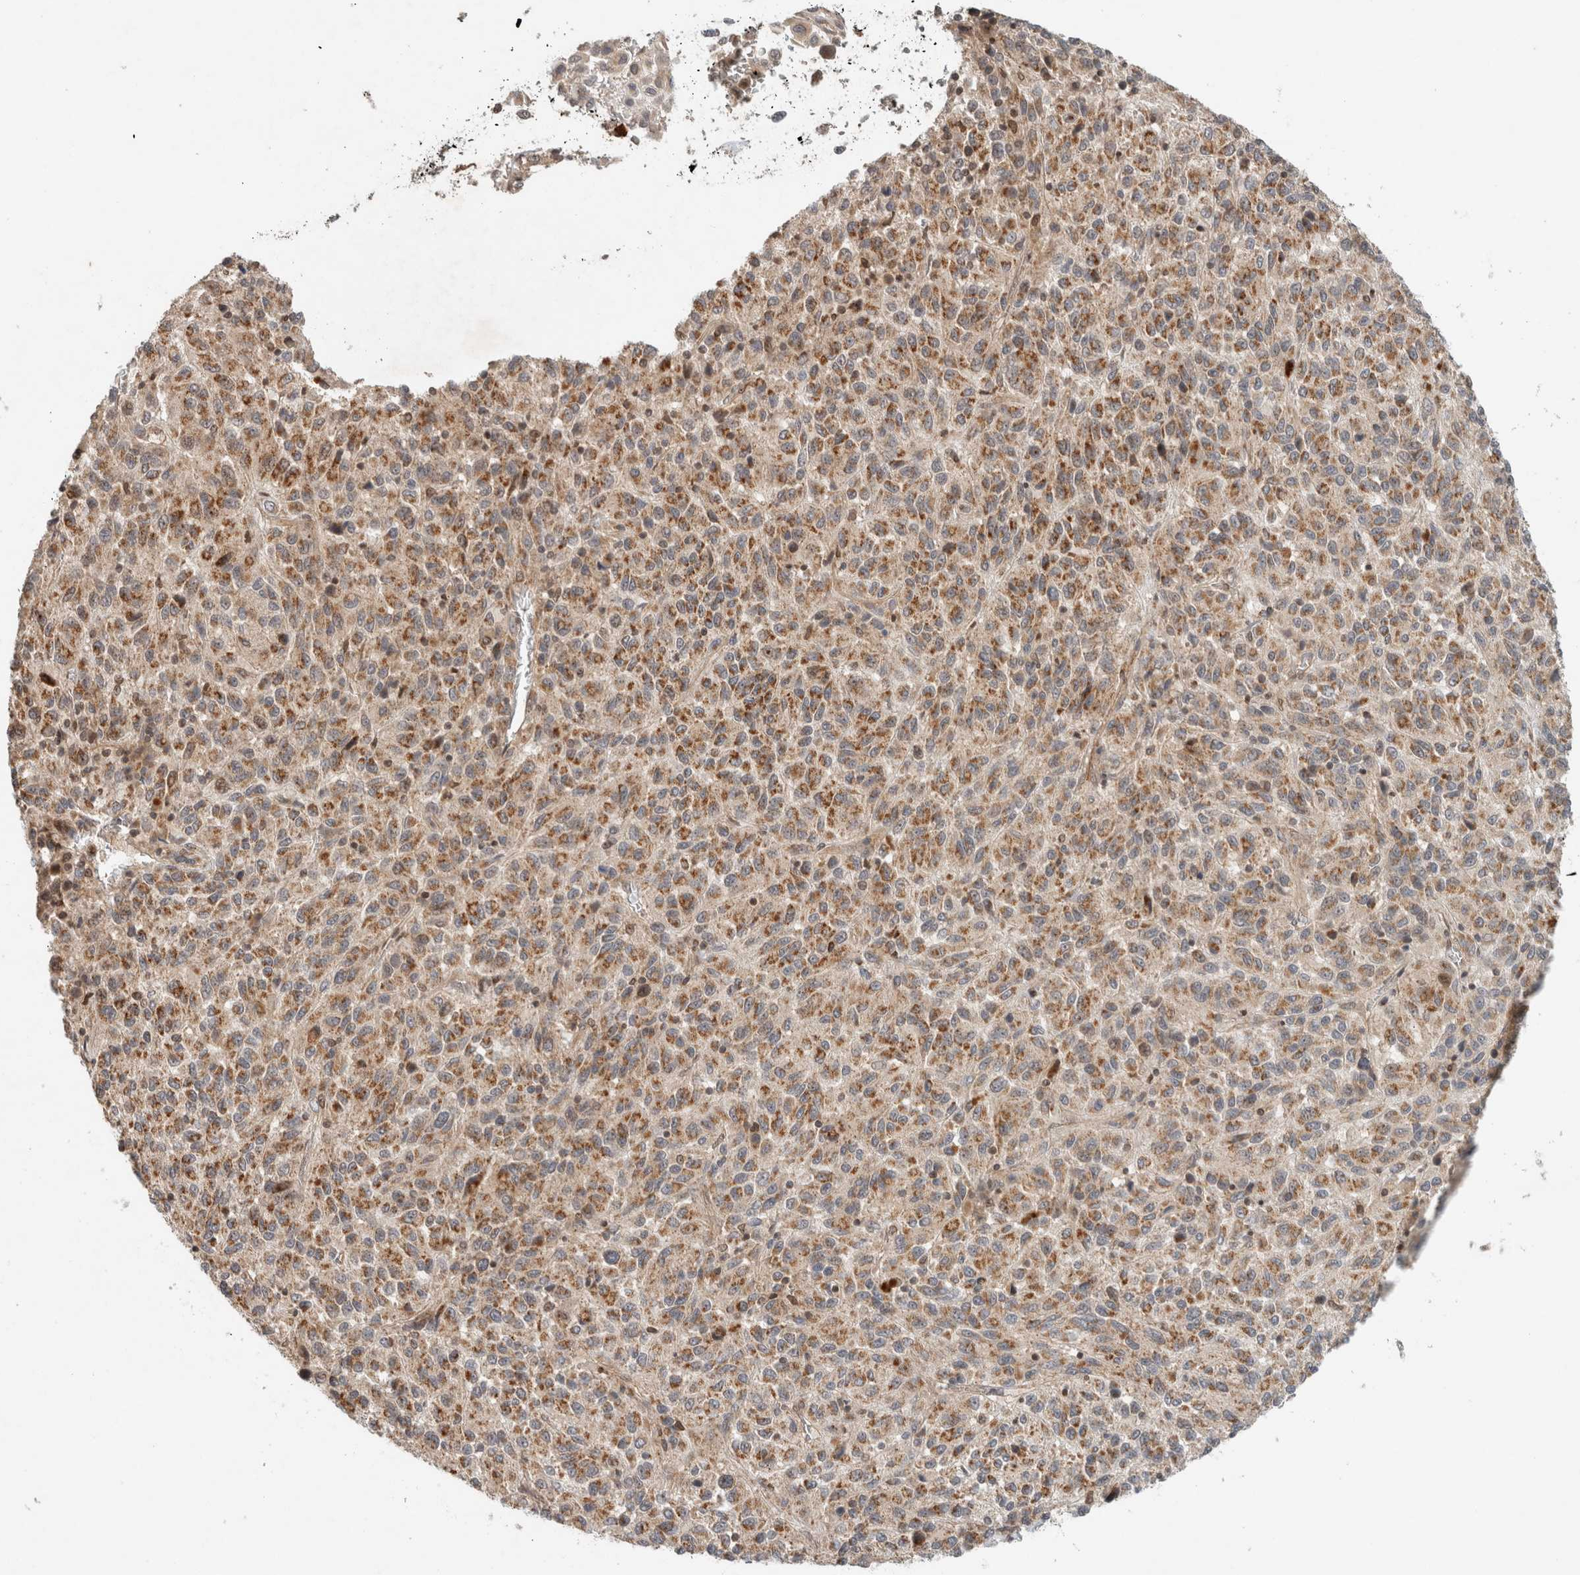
{"staining": {"intensity": "moderate", "quantity": ">75%", "location": "cytoplasmic/membranous"}, "tissue": "melanoma", "cell_type": "Tumor cells", "image_type": "cancer", "snomed": [{"axis": "morphology", "description": "Malignant melanoma, Metastatic site"}, {"axis": "topography", "description": "Lung"}], "caption": "The histopathology image displays a brown stain indicating the presence of a protein in the cytoplasmic/membranous of tumor cells in melanoma.", "gene": "CAAP1", "patient": {"sex": "male", "age": 64}}